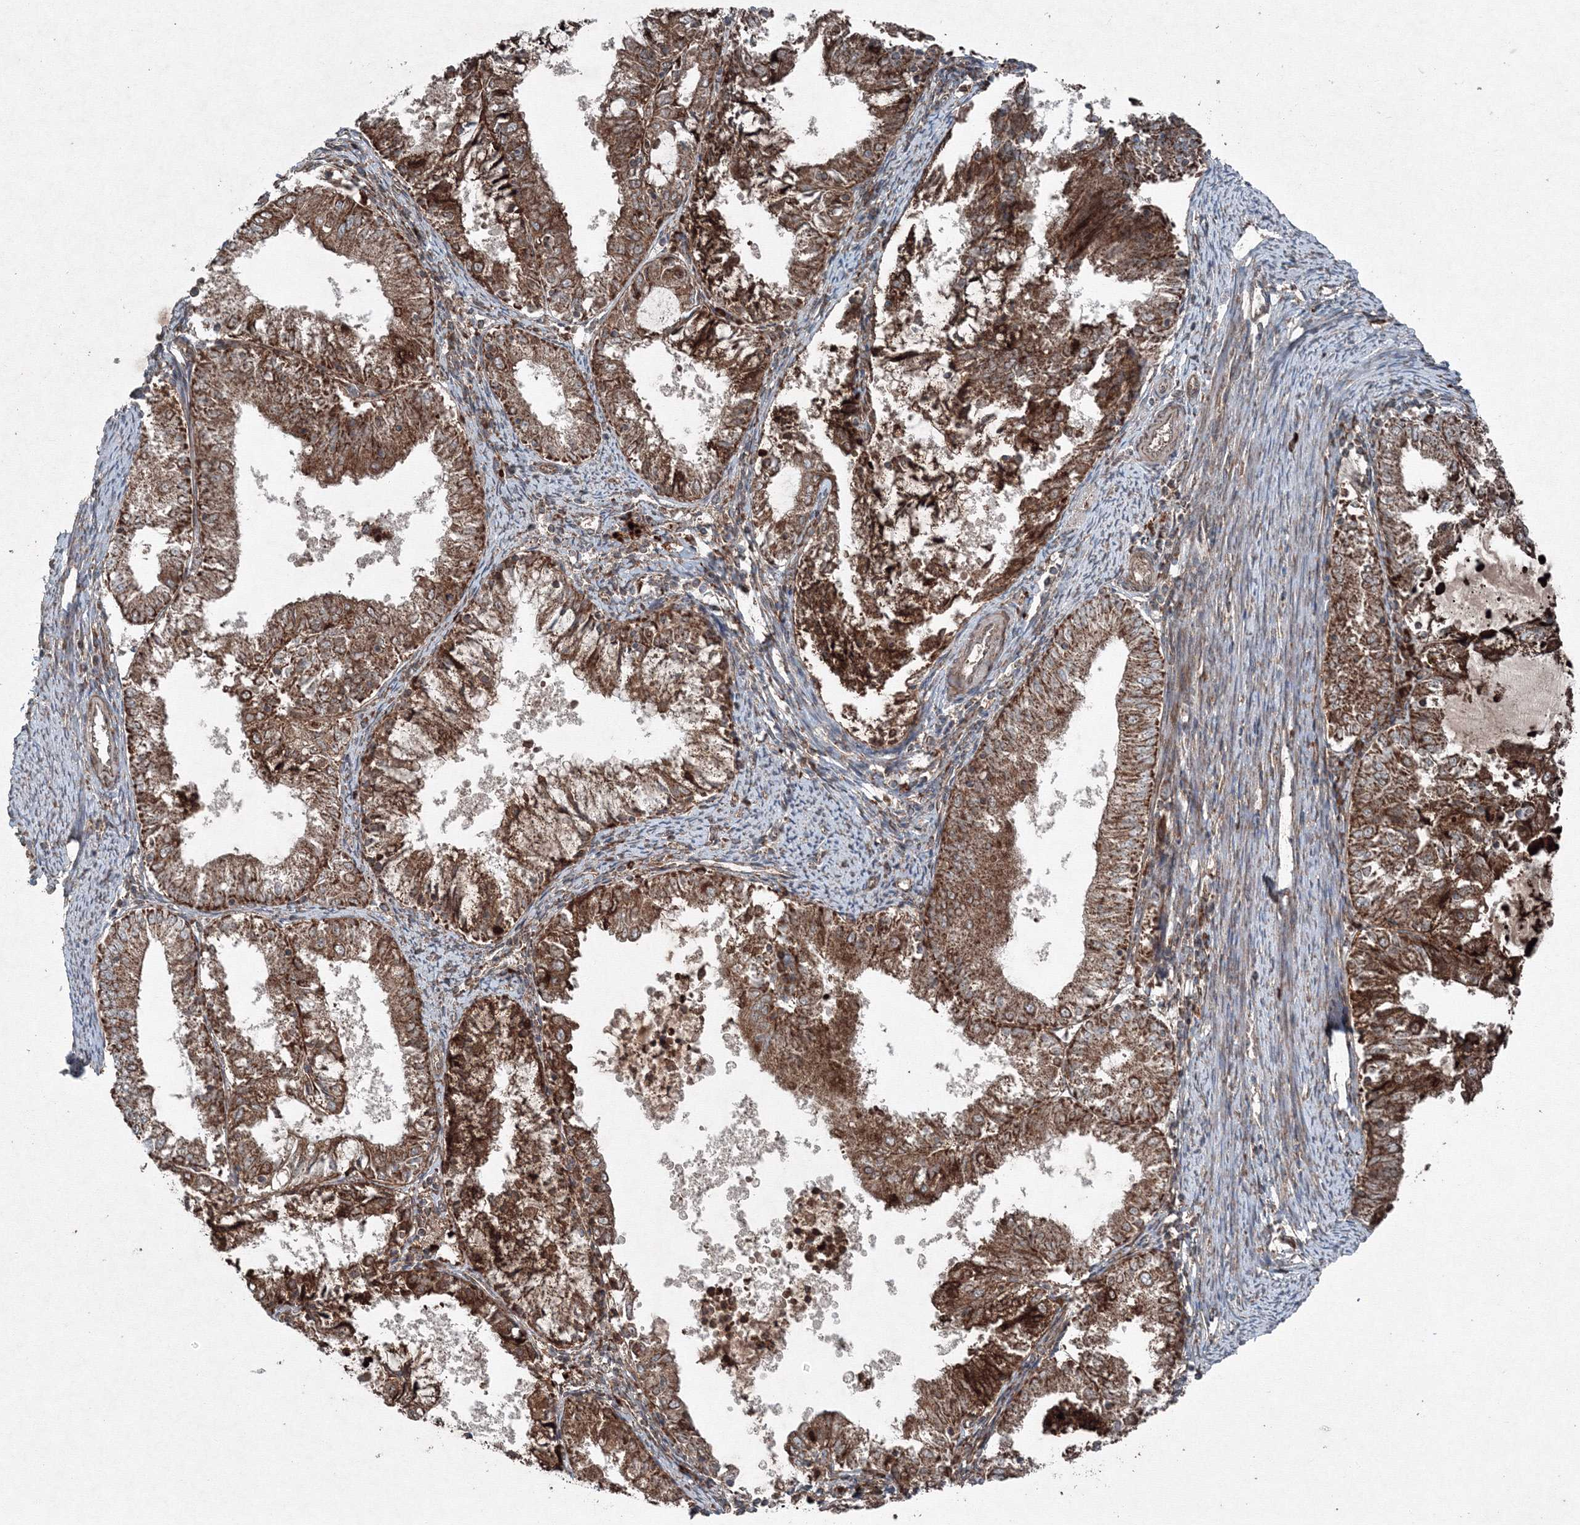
{"staining": {"intensity": "strong", "quantity": ">75%", "location": "cytoplasmic/membranous"}, "tissue": "endometrial cancer", "cell_type": "Tumor cells", "image_type": "cancer", "snomed": [{"axis": "morphology", "description": "Adenocarcinoma, NOS"}, {"axis": "topography", "description": "Endometrium"}], "caption": "Tumor cells show strong cytoplasmic/membranous staining in about >75% of cells in adenocarcinoma (endometrial).", "gene": "COPS7B", "patient": {"sex": "female", "age": 57}}